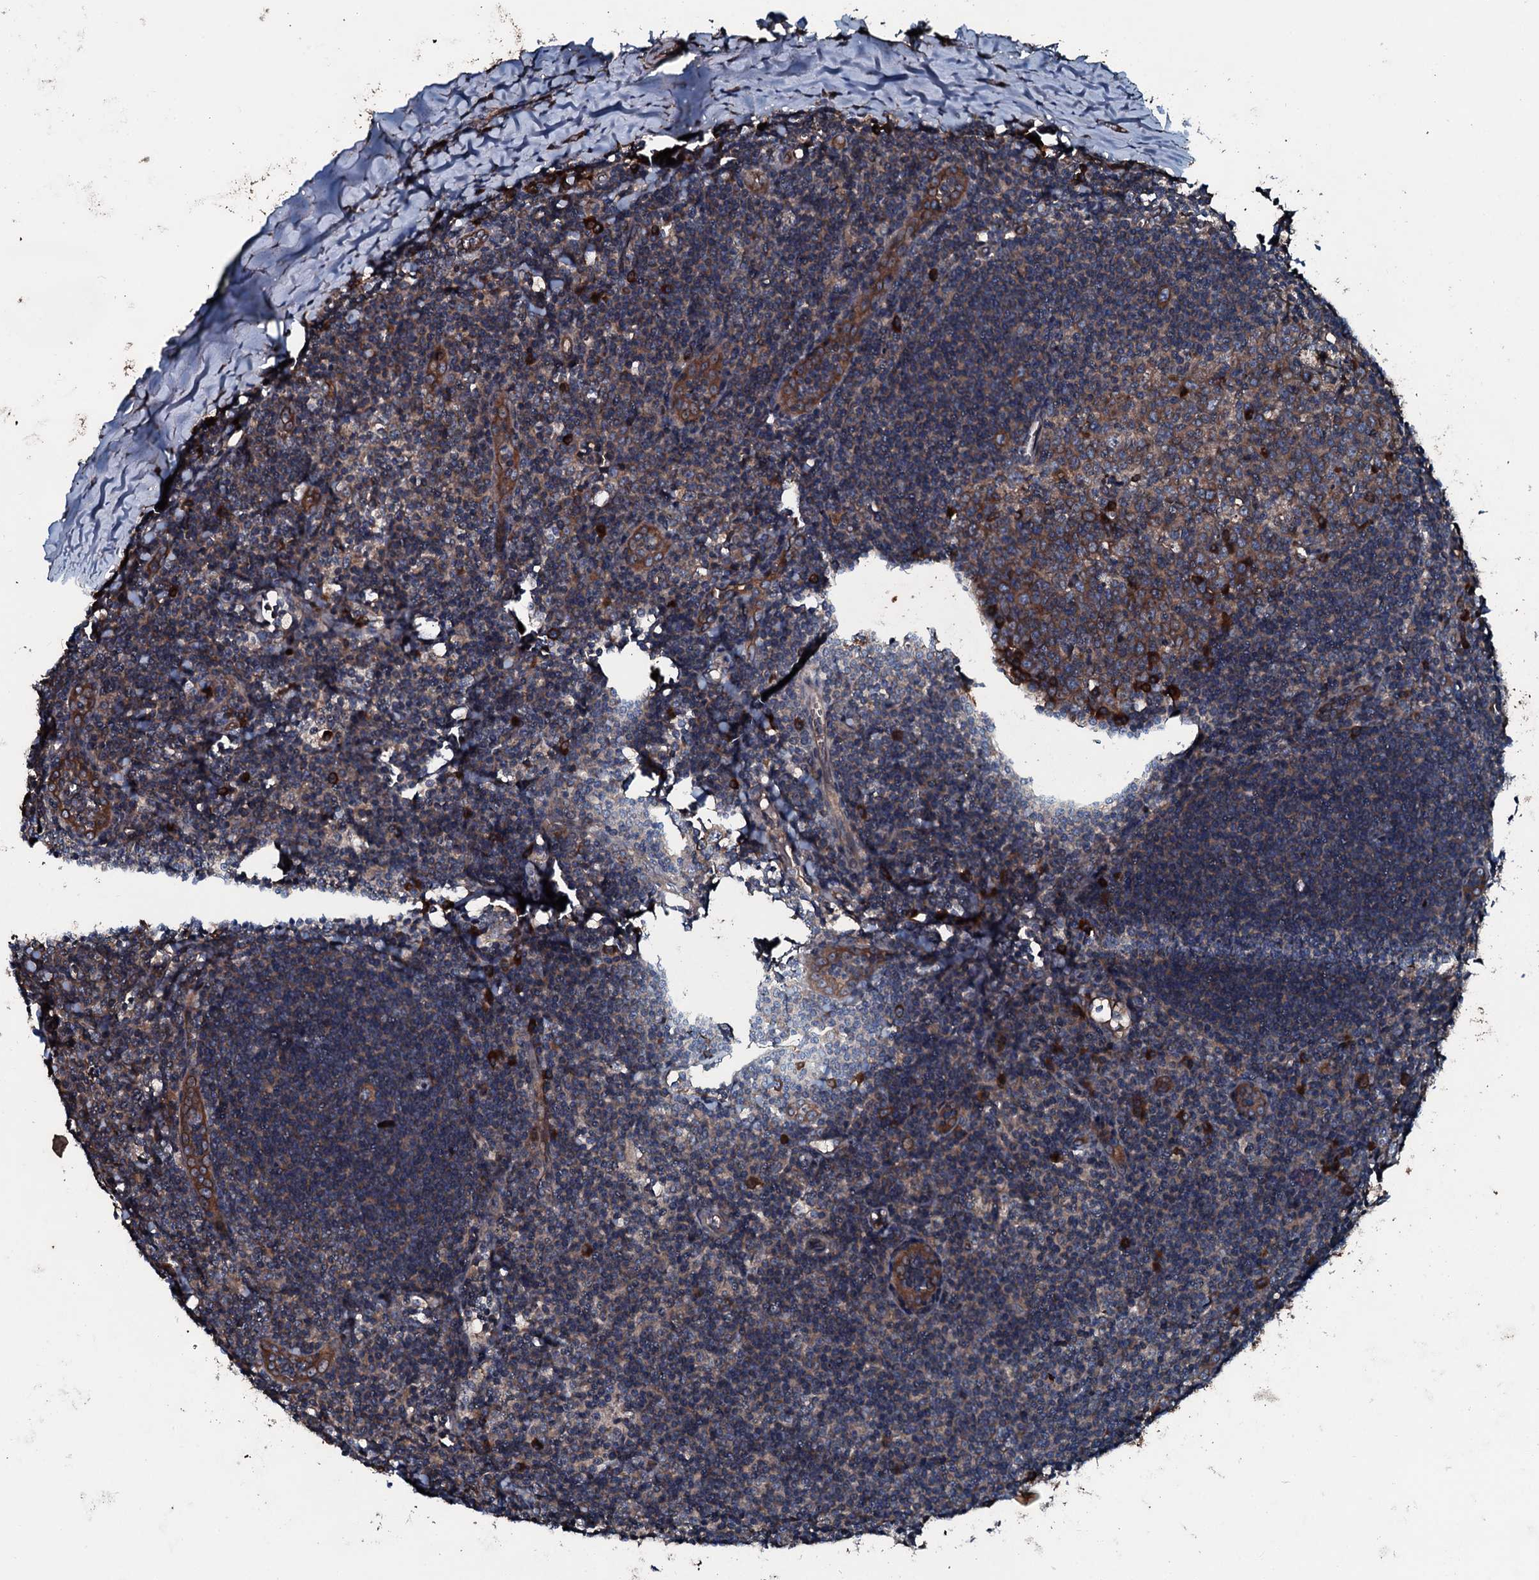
{"staining": {"intensity": "strong", "quantity": "<25%", "location": "cytoplasmic/membranous"}, "tissue": "tonsil", "cell_type": "Germinal center cells", "image_type": "normal", "snomed": [{"axis": "morphology", "description": "Normal tissue, NOS"}, {"axis": "topography", "description": "Tonsil"}], "caption": "Immunohistochemistry photomicrograph of normal human tonsil stained for a protein (brown), which exhibits medium levels of strong cytoplasmic/membranous expression in approximately <25% of germinal center cells.", "gene": "AARS1", "patient": {"sex": "male", "age": 27}}